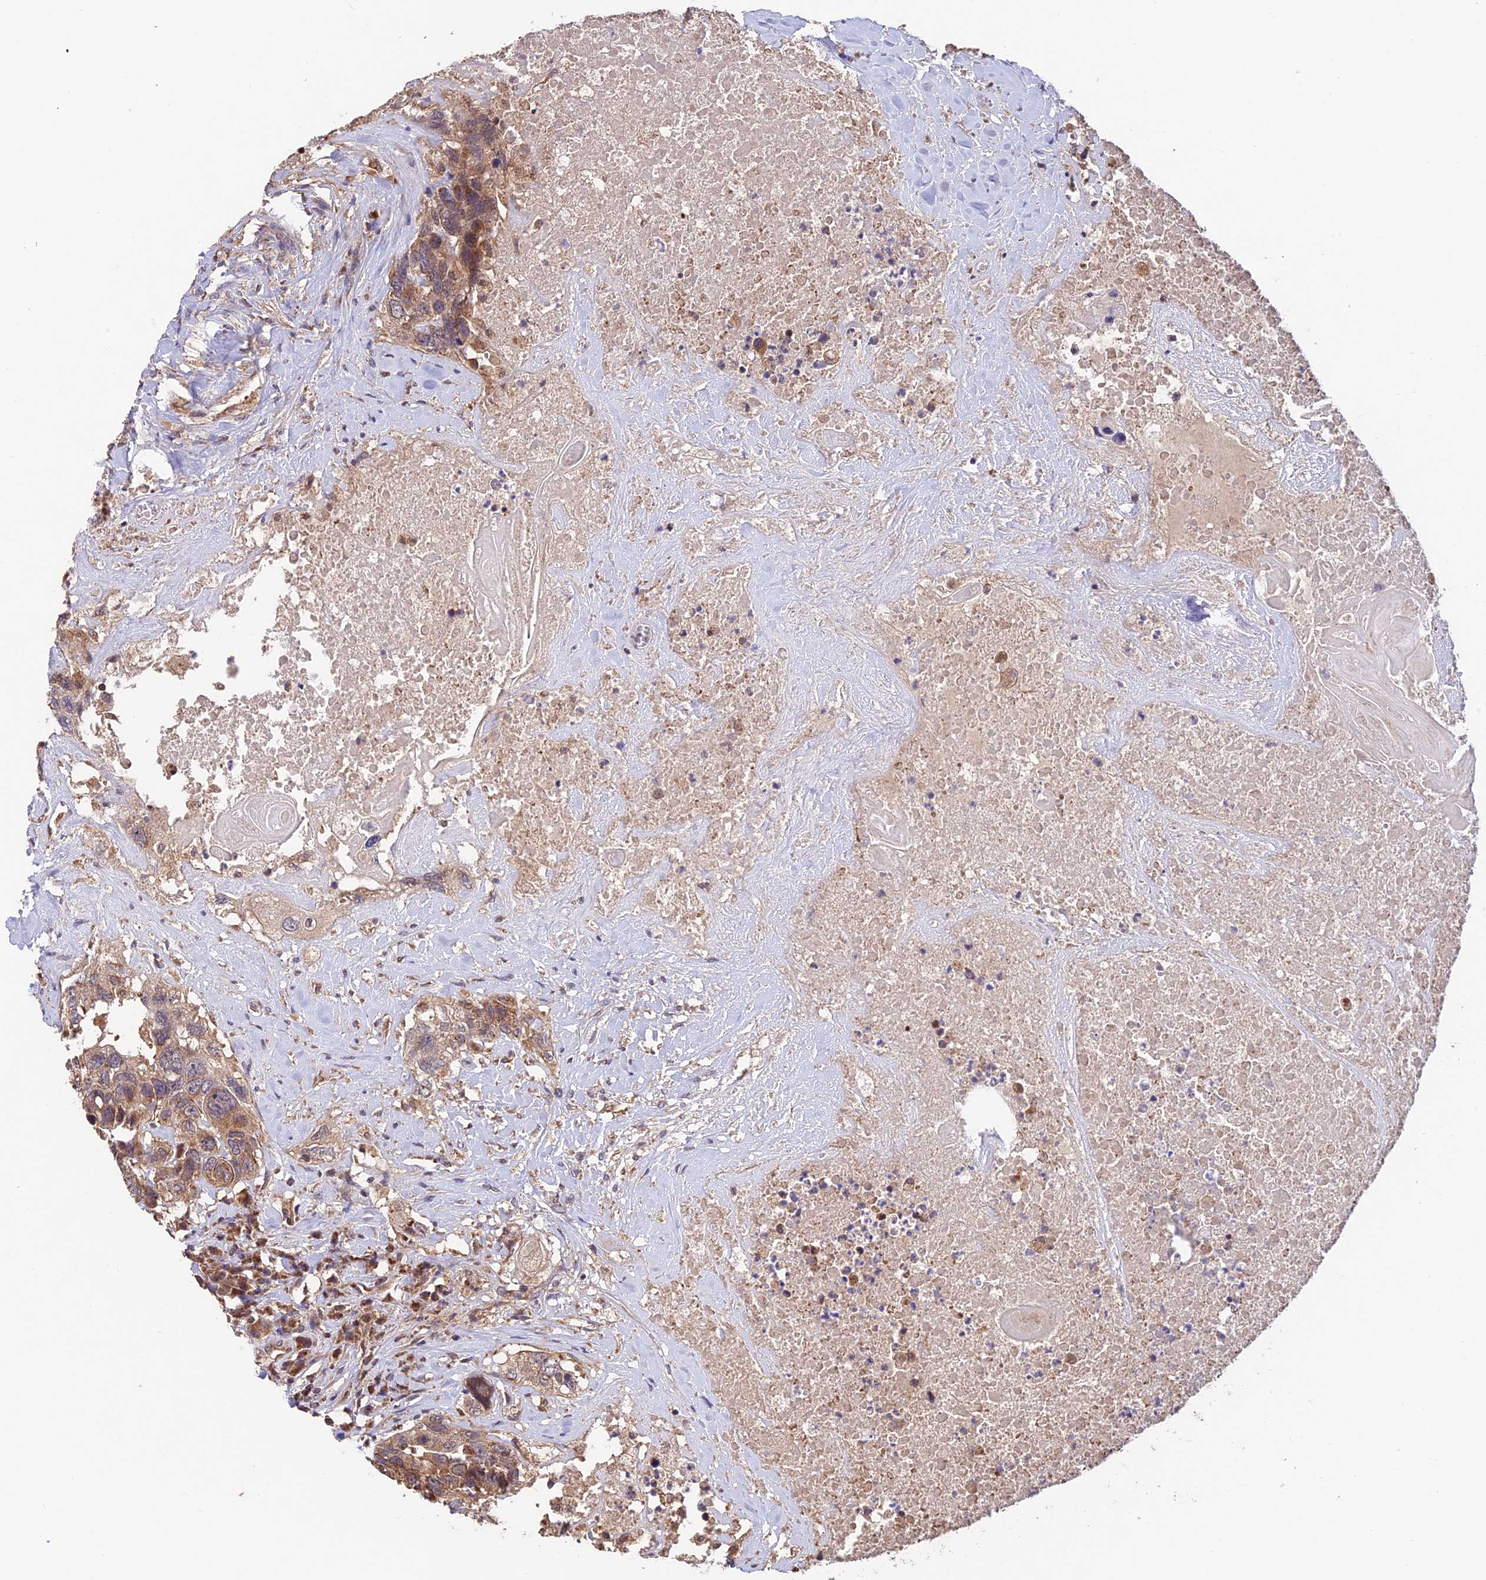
{"staining": {"intensity": "moderate", "quantity": ">75%", "location": "cytoplasmic/membranous"}, "tissue": "head and neck cancer", "cell_type": "Tumor cells", "image_type": "cancer", "snomed": [{"axis": "morphology", "description": "Squamous cell carcinoma, NOS"}, {"axis": "topography", "description": "Head-Neck"}], "caption": "IHC of human squamous cell carcinoma (head and neck) shows medium levels of moderate cytoplasmic/membranous expression in approximately >75% of tumor cells.", "gene": "MNS1", "patient": {"sex": "male", "age": 66}}